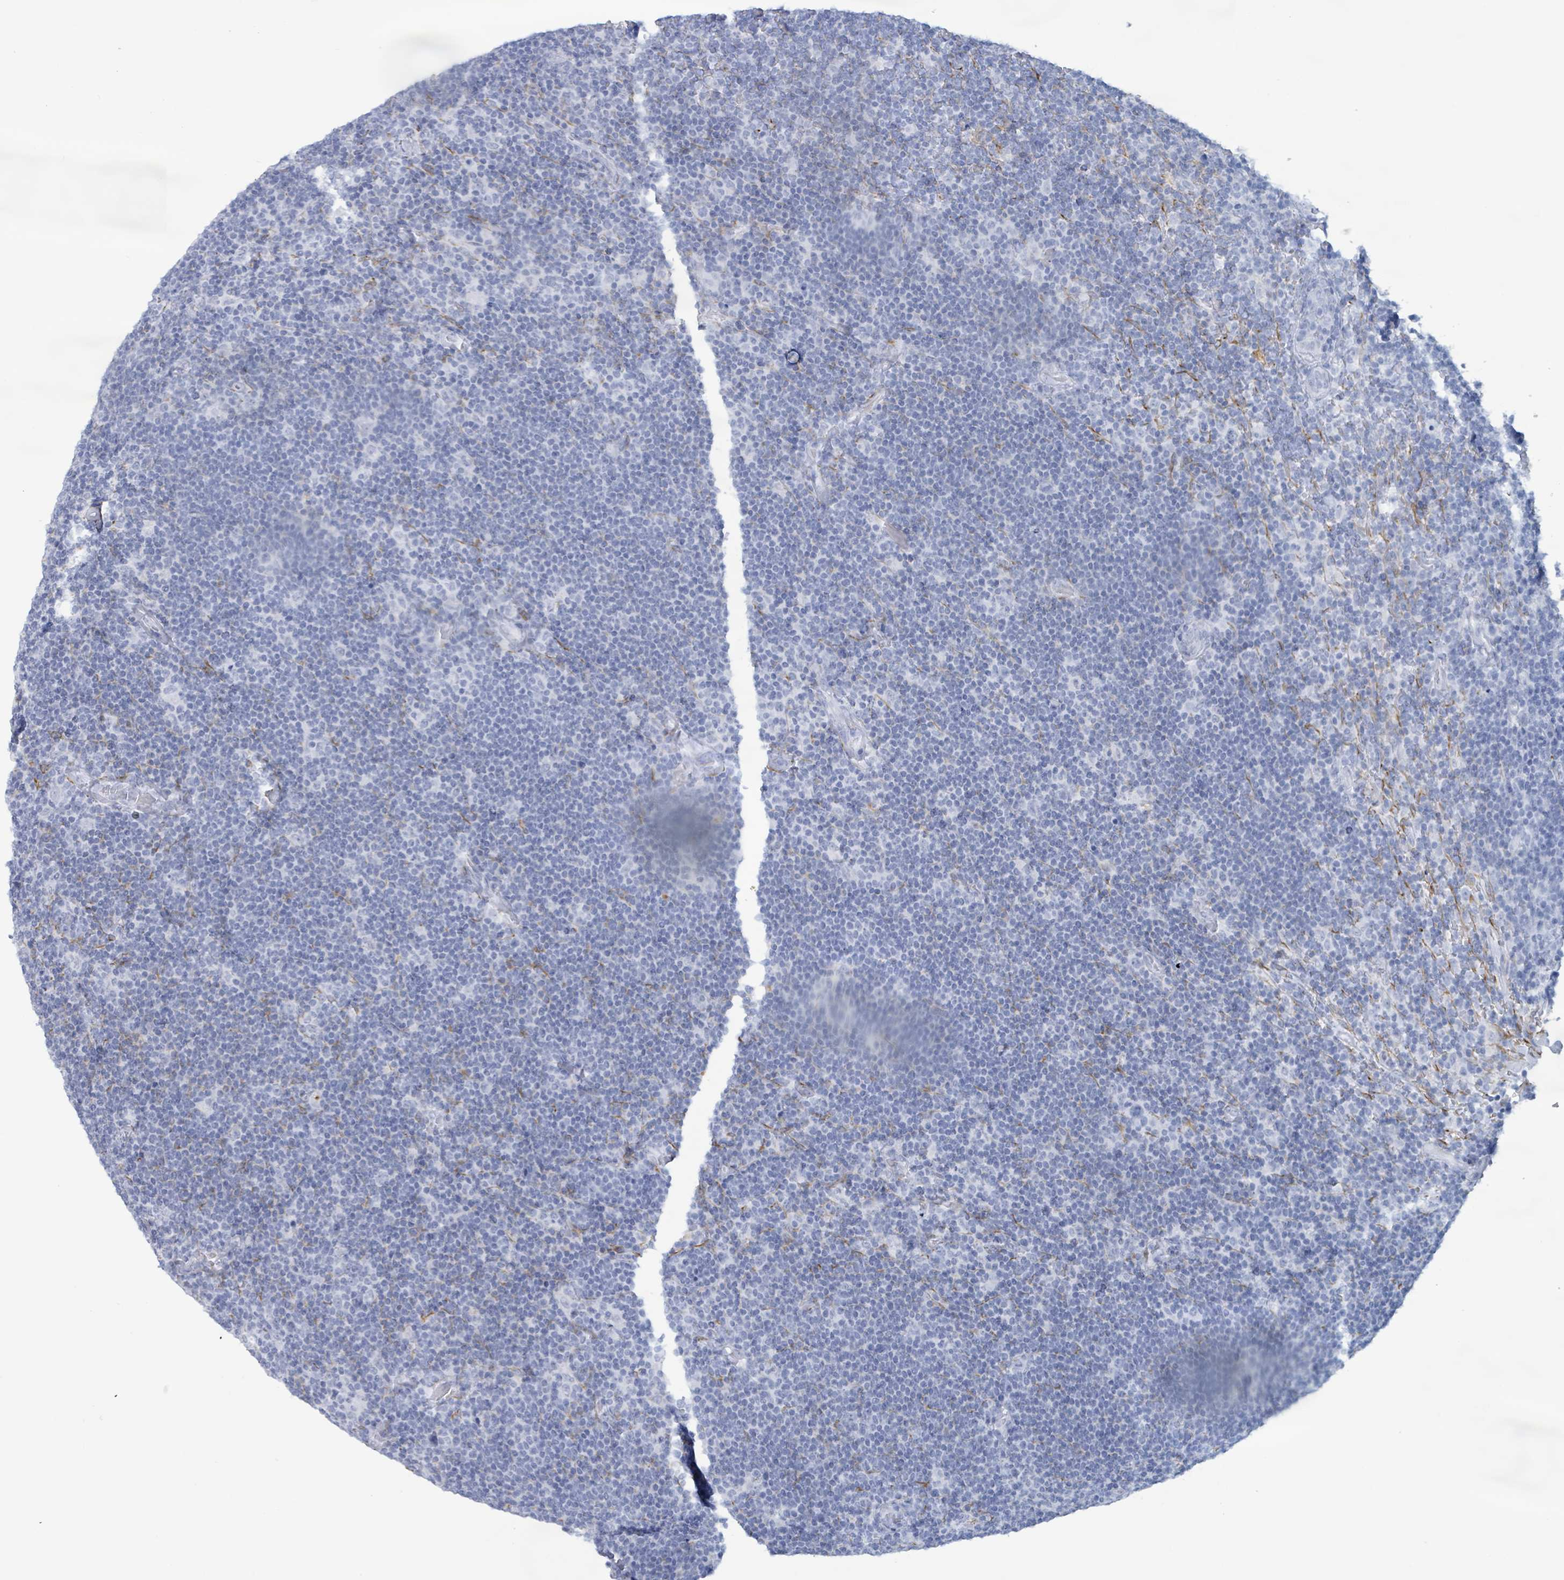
{"staining": {"intensity": "negative", "quantity": "none", "location": "none"}, "tissue": "lymphoma", "cell_type": "Tumor cells", "image_type": "cancer", "snomed": [{"axis": "morphology", "description": "Hodgkin's disease, NOS"}, {"axis": "topography", "description": "Lymph node"}], "caption": "Tumor cells show no significant protein staining in Hodgkin's disease.", "gene": "KRT8", "patient": {"sex": "female", "age": 57}}